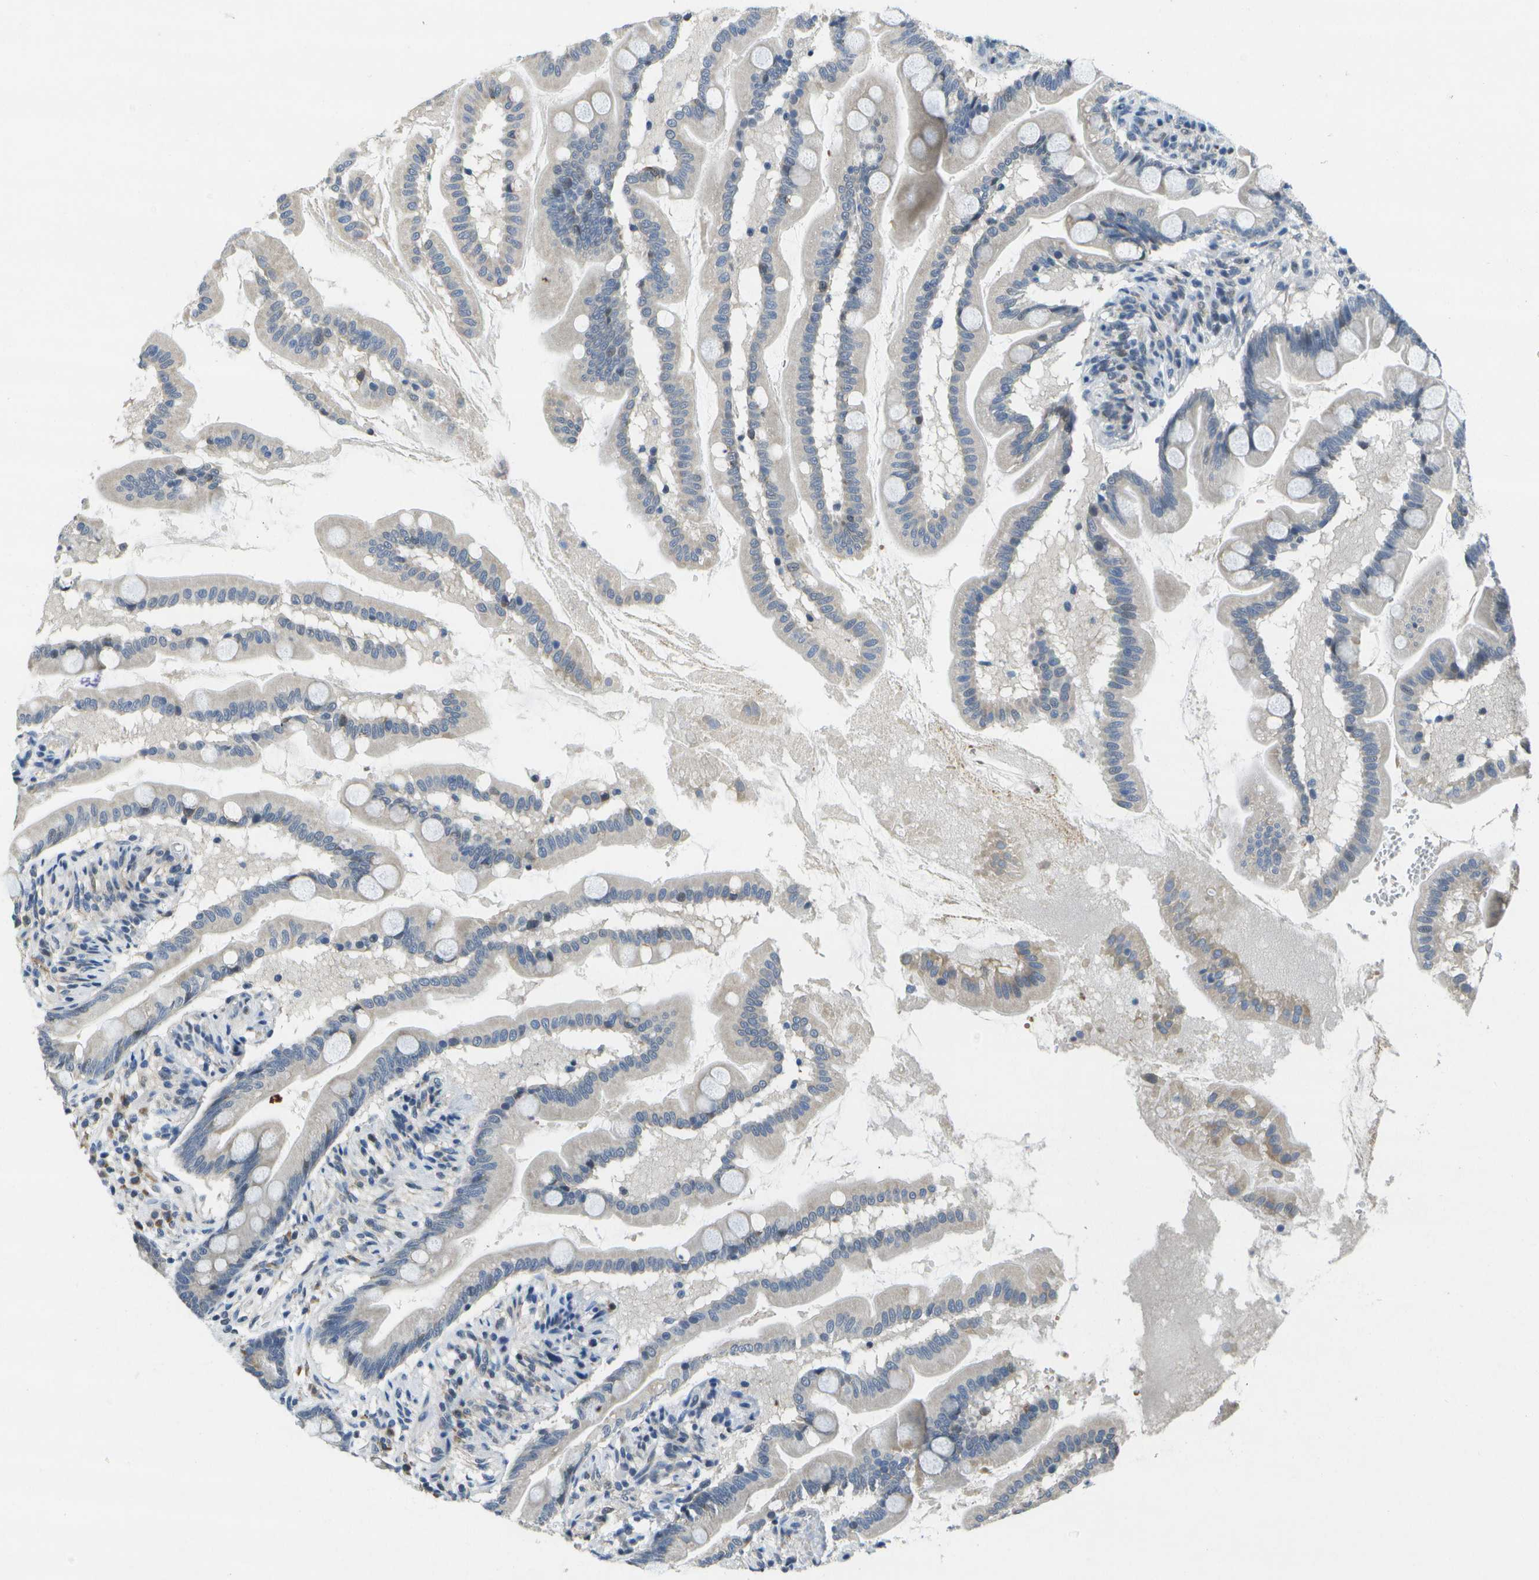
{"staining": {"intensity": "weak", "quantity": "<25%", "location": "cytoplasmic/membranous,nuclear"}, "tissue": "small intestine", "cell_type": "Glandular cells", "image_type": "normal", "snomed": [{"axis": "morphology", "description": "Normal tissue, NOS"}, {"axis": "topography", "description": "Small intestine"}], "caption": "There is no significant staining in glandular cells of small intestine. Brightfield microscopy of immunohistochemistry (IHC) stained with DAB (3,3'-diaminobenzidine) (brown) and hematoxylin (blue), captured at high magnification.", "gene": "DSE", "patient": {"sex": "female", "age": 56}}